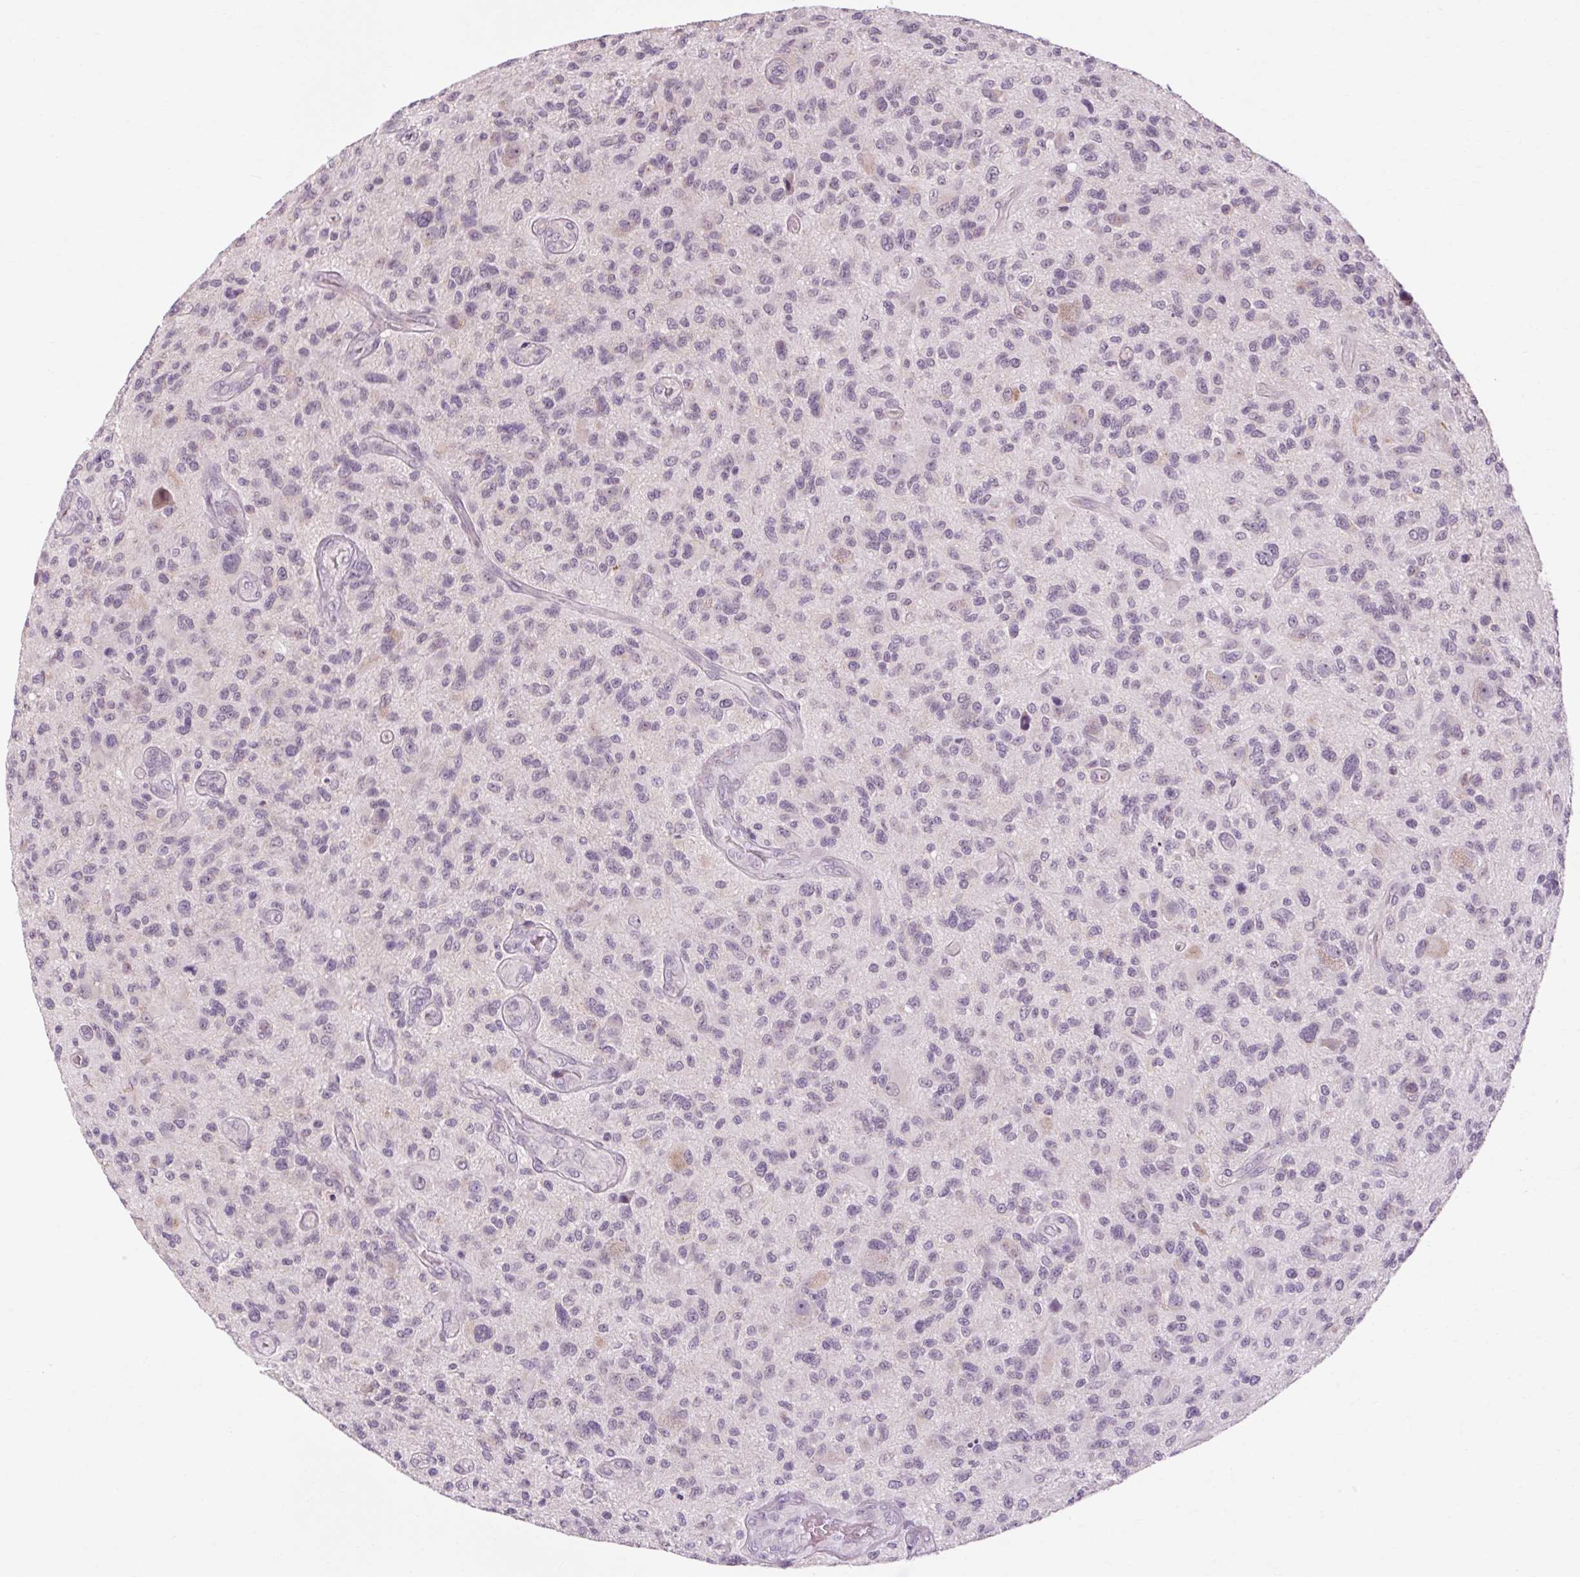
{"staining": {"intensity": "negative", "quantity": "none", "location": "none"}, "tissue": "glioma", "cell_type": "Tumor cells", "image_type": "cancer", "snomed": [{"axis": "morphology", "description": "Glioma, malignant, High grade"}, {"axis": "topography", "description": "Brain"}], "caption": "IHC image of high-grade glioma (malignant) stained for a protein (brown), which reveals no expression in tumor cells.", "gene": "KLHL40", "patient": {"sex": "male", "age": 47}}